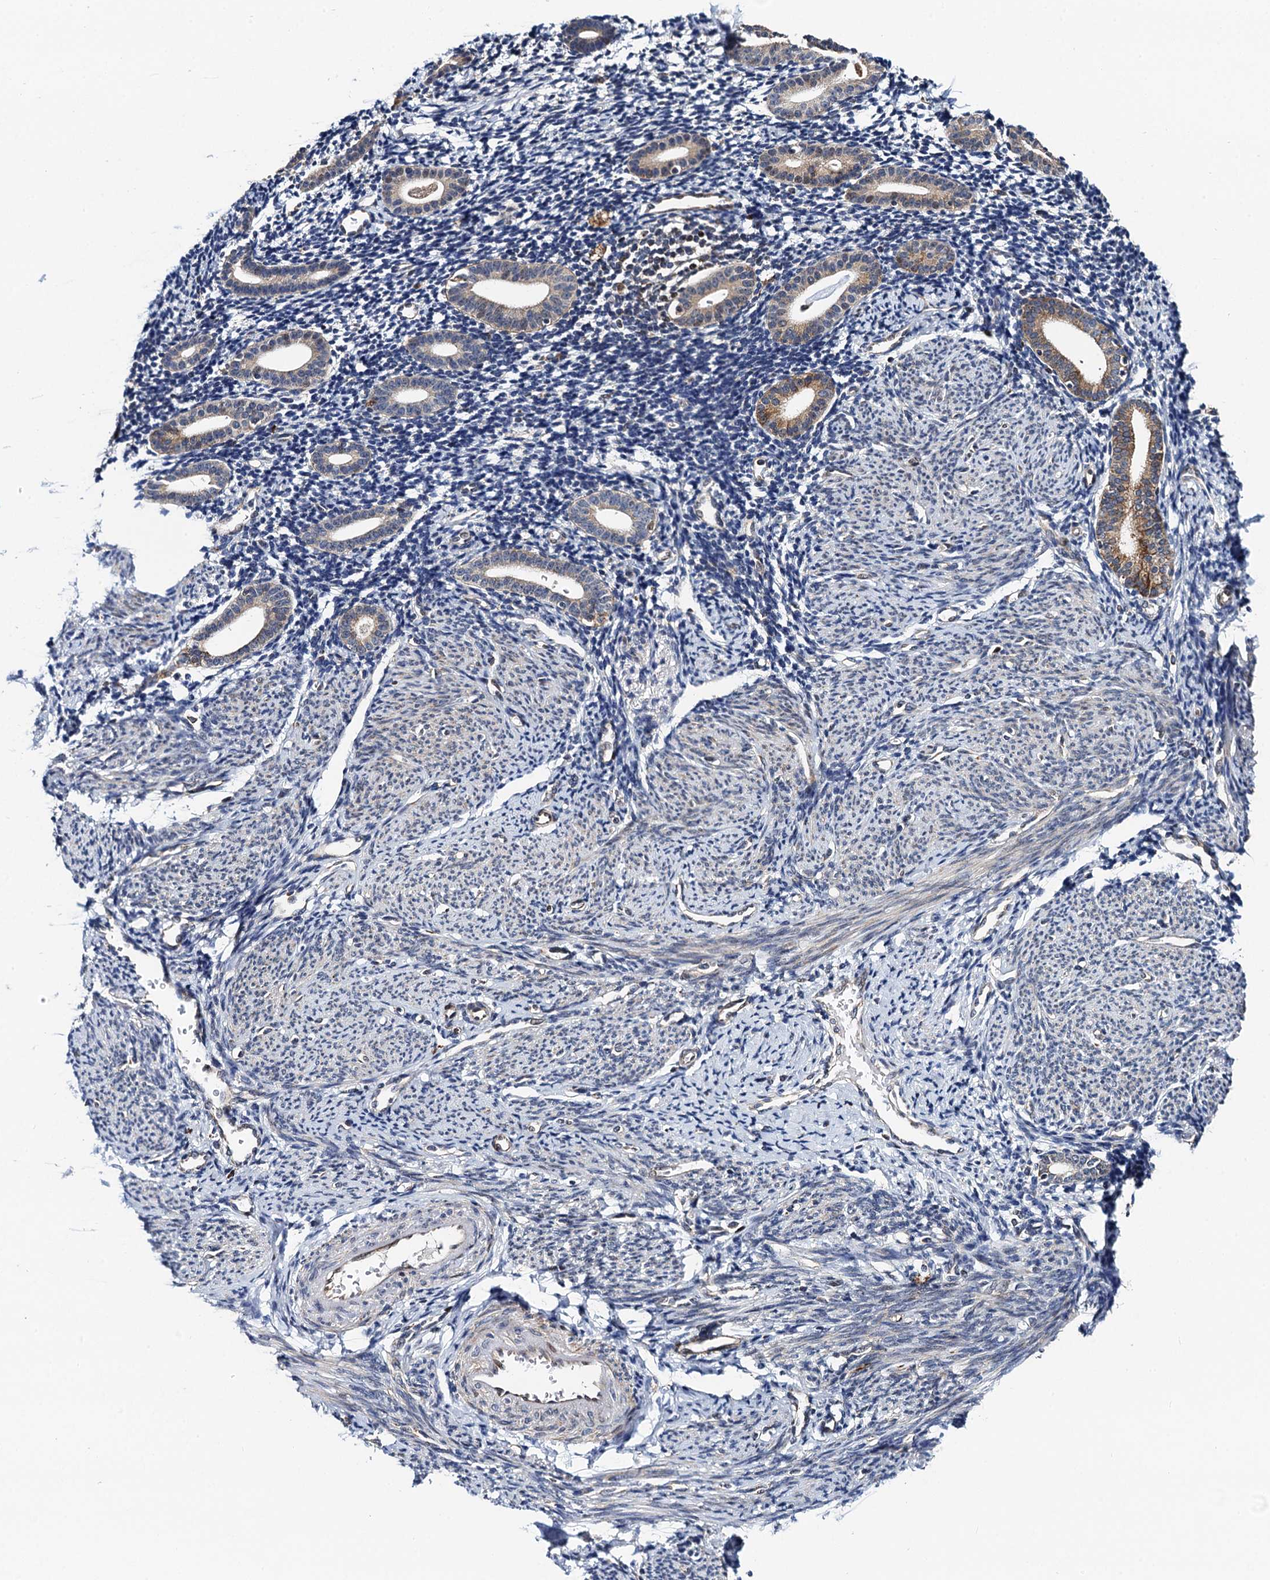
{"staining": {"intensity": "negative", "quantity": "none", "location": "none"}, "tissue": "endometrium", "cell_type": "Cells in endometrial stroma", "image_type": "normal", "snomed": [{"axis": "morphology", "description": "Normal tissue, NOS"}, {"axis": "topography", "description": "Endometrium"}], "caption": "DAB (3,3'-diaminobenzidine) immunohistochemical staining of unremarkable human endometrium reveals no significant staining in cells in endometrial stroma. (Stains: DAB (3,3'-diaminobenzidine) immunohistochemistry with hematoxylin counter stain, Microscopy: brightfield microscopy at high magnification).", "gene": "CMPK2", "patient": {"sex": "female", "age": 56}}